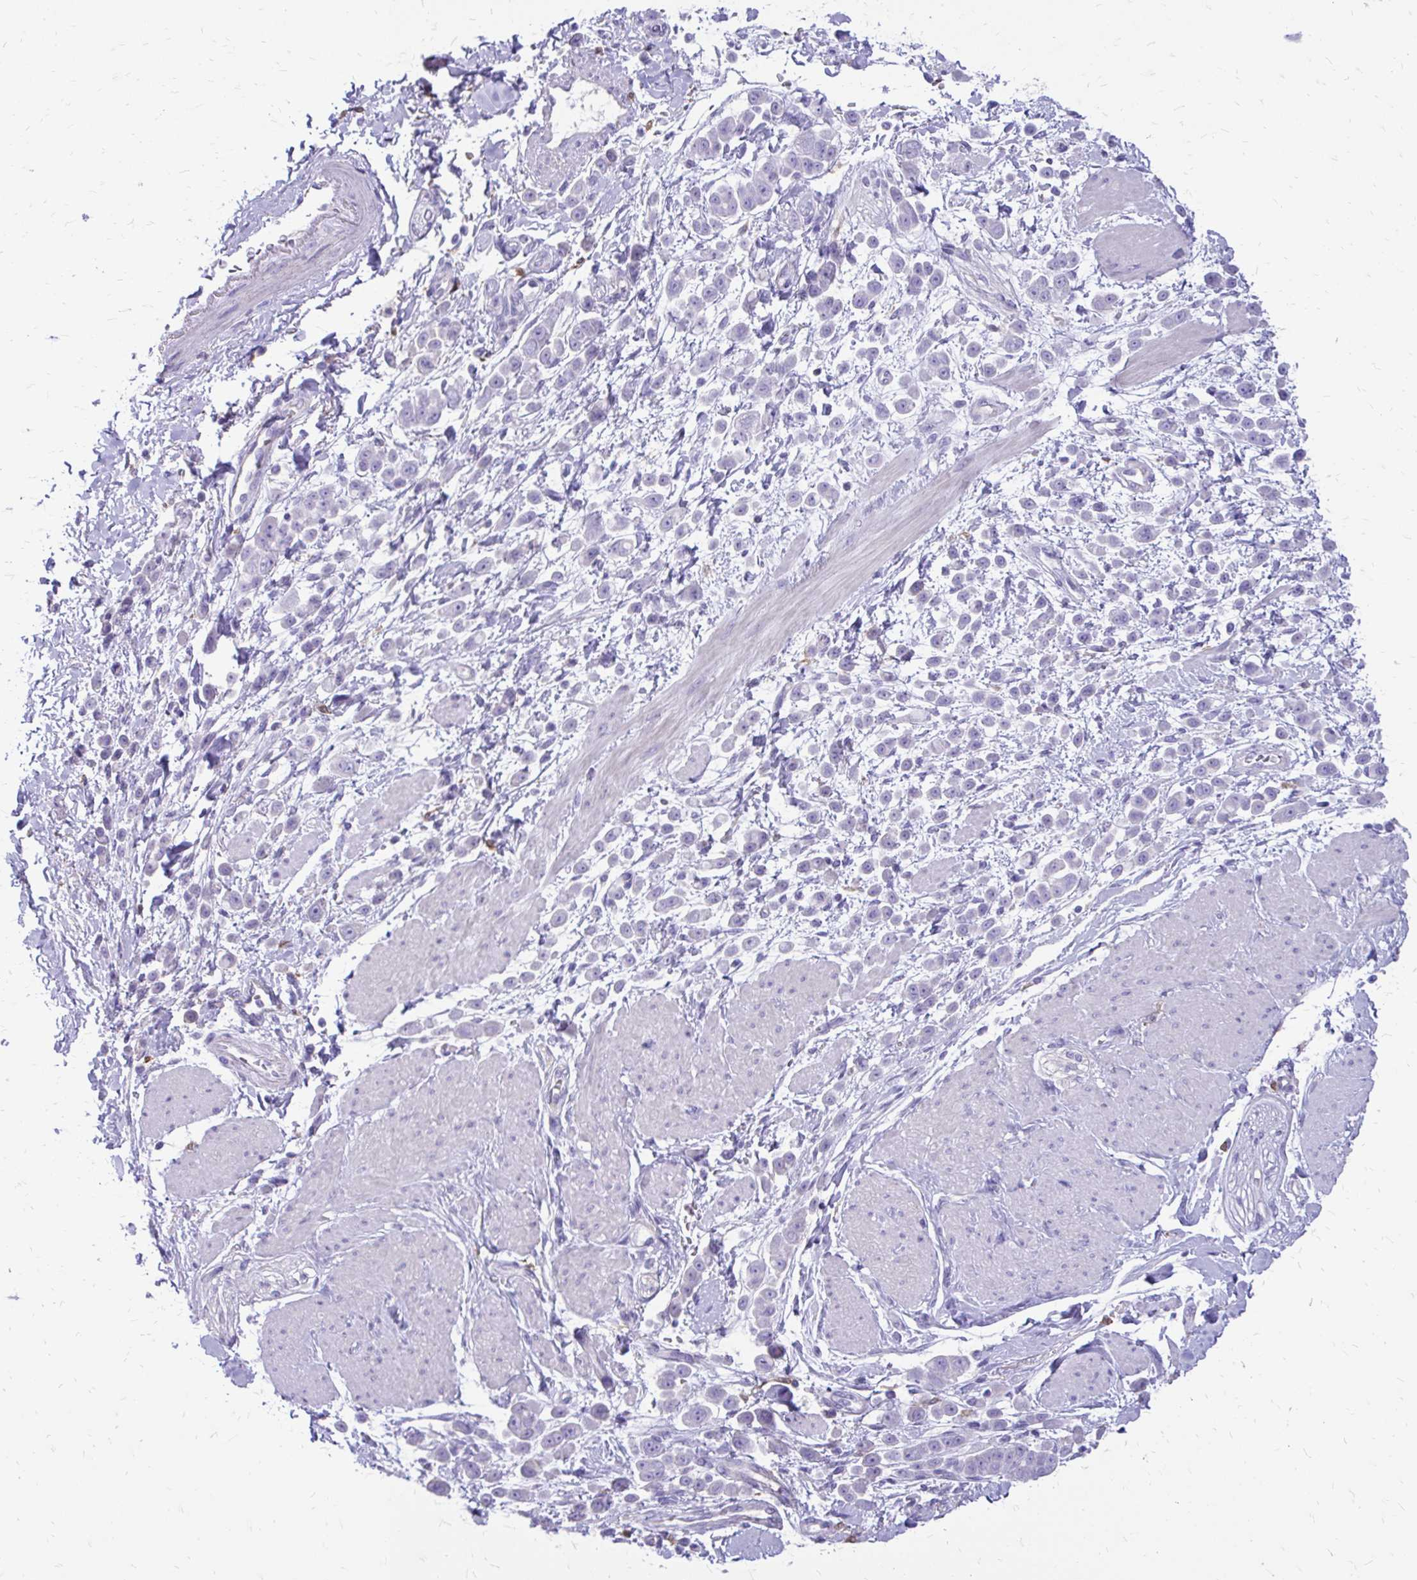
{"staining": {"intensity": "negative", "quantity": "none", "location": "none"}, "tissue": "pancreatic cancer", "cell_type": "Tumor cells", "image_type": "cancer", "snomed": [{"axis": "morphology", "description": "Normal tissue, NOS"}, {"axis": "morphology", "description": "Adenocarcinoma, NOS"}, {"axis": "topography", "description": "Pancreas"}], "caption": "Micrograph shows no significant protein expression in tumor cells of adenocarcinoma (pancreatic). (DAB IHC, high magnification).", "gene": "SIGLEC11", "patient": {"sex": "female", "age": 64}}